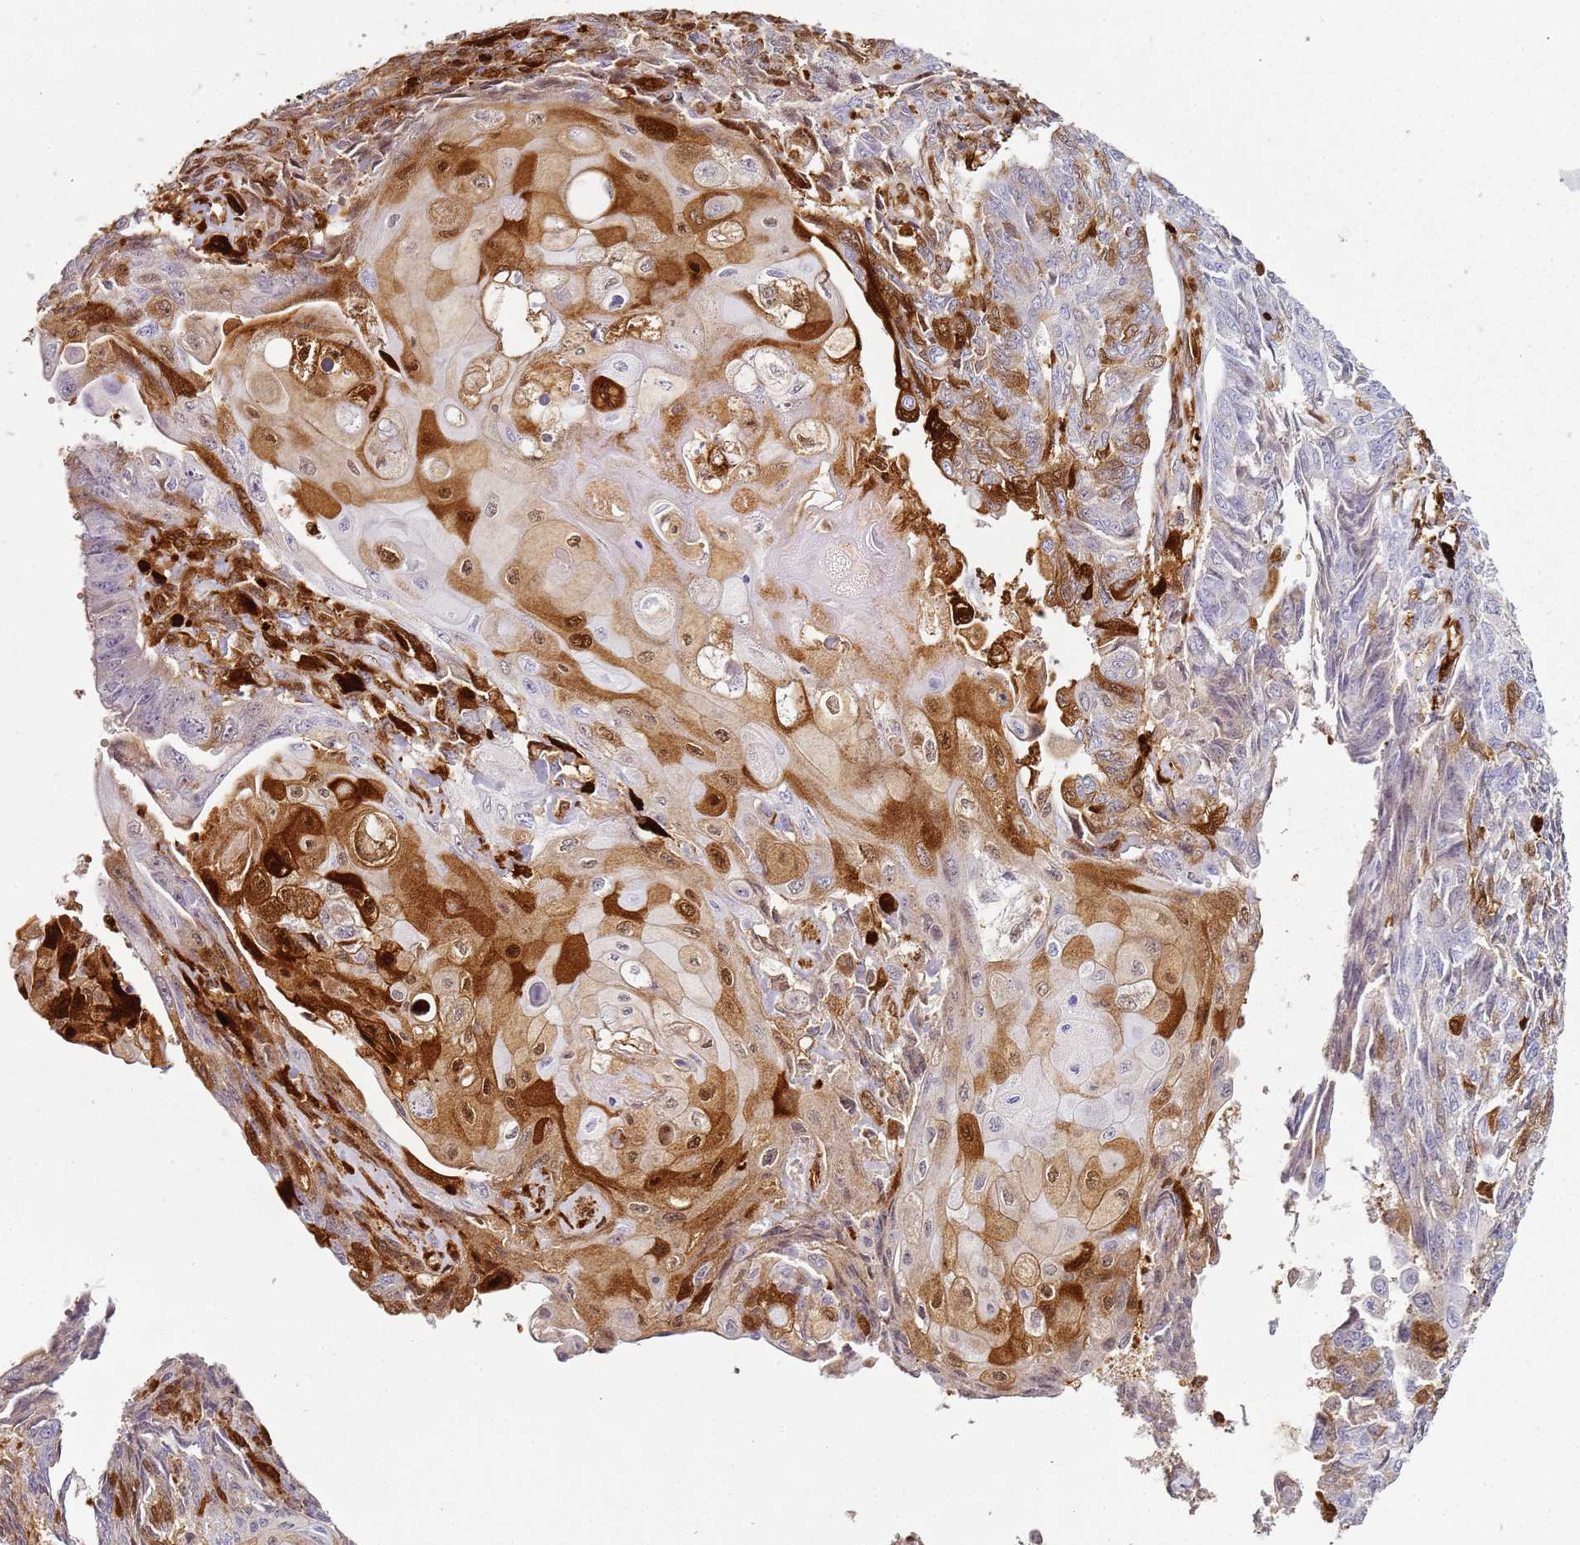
{"staining": {"intensity": "strong", "quantity": "<25%", "location": "cytoplasmic/membranous,nuclear"}, "tissue": "endometrial cancer", "cell_type": "Tumor cells", "image_type": "cancer", "snomed": [{"axis": "morphology", "description": "Adenocarcinoma, NOS"}, {"axis": "topography", "description": "Endometrium"}], "caption": "The micrograph reveals a brown stain indicating the presence of a protein in the cytoplasmic/membranous and nuclear of tumor cells in adenocarcinoma (endometrial). Using DAB (brown) and hematoxylin (blue) stains, captured at high magnification using brightfield microscopy.", "gene": "S100A4", "patient": {"sex": "female", "age": 32}}